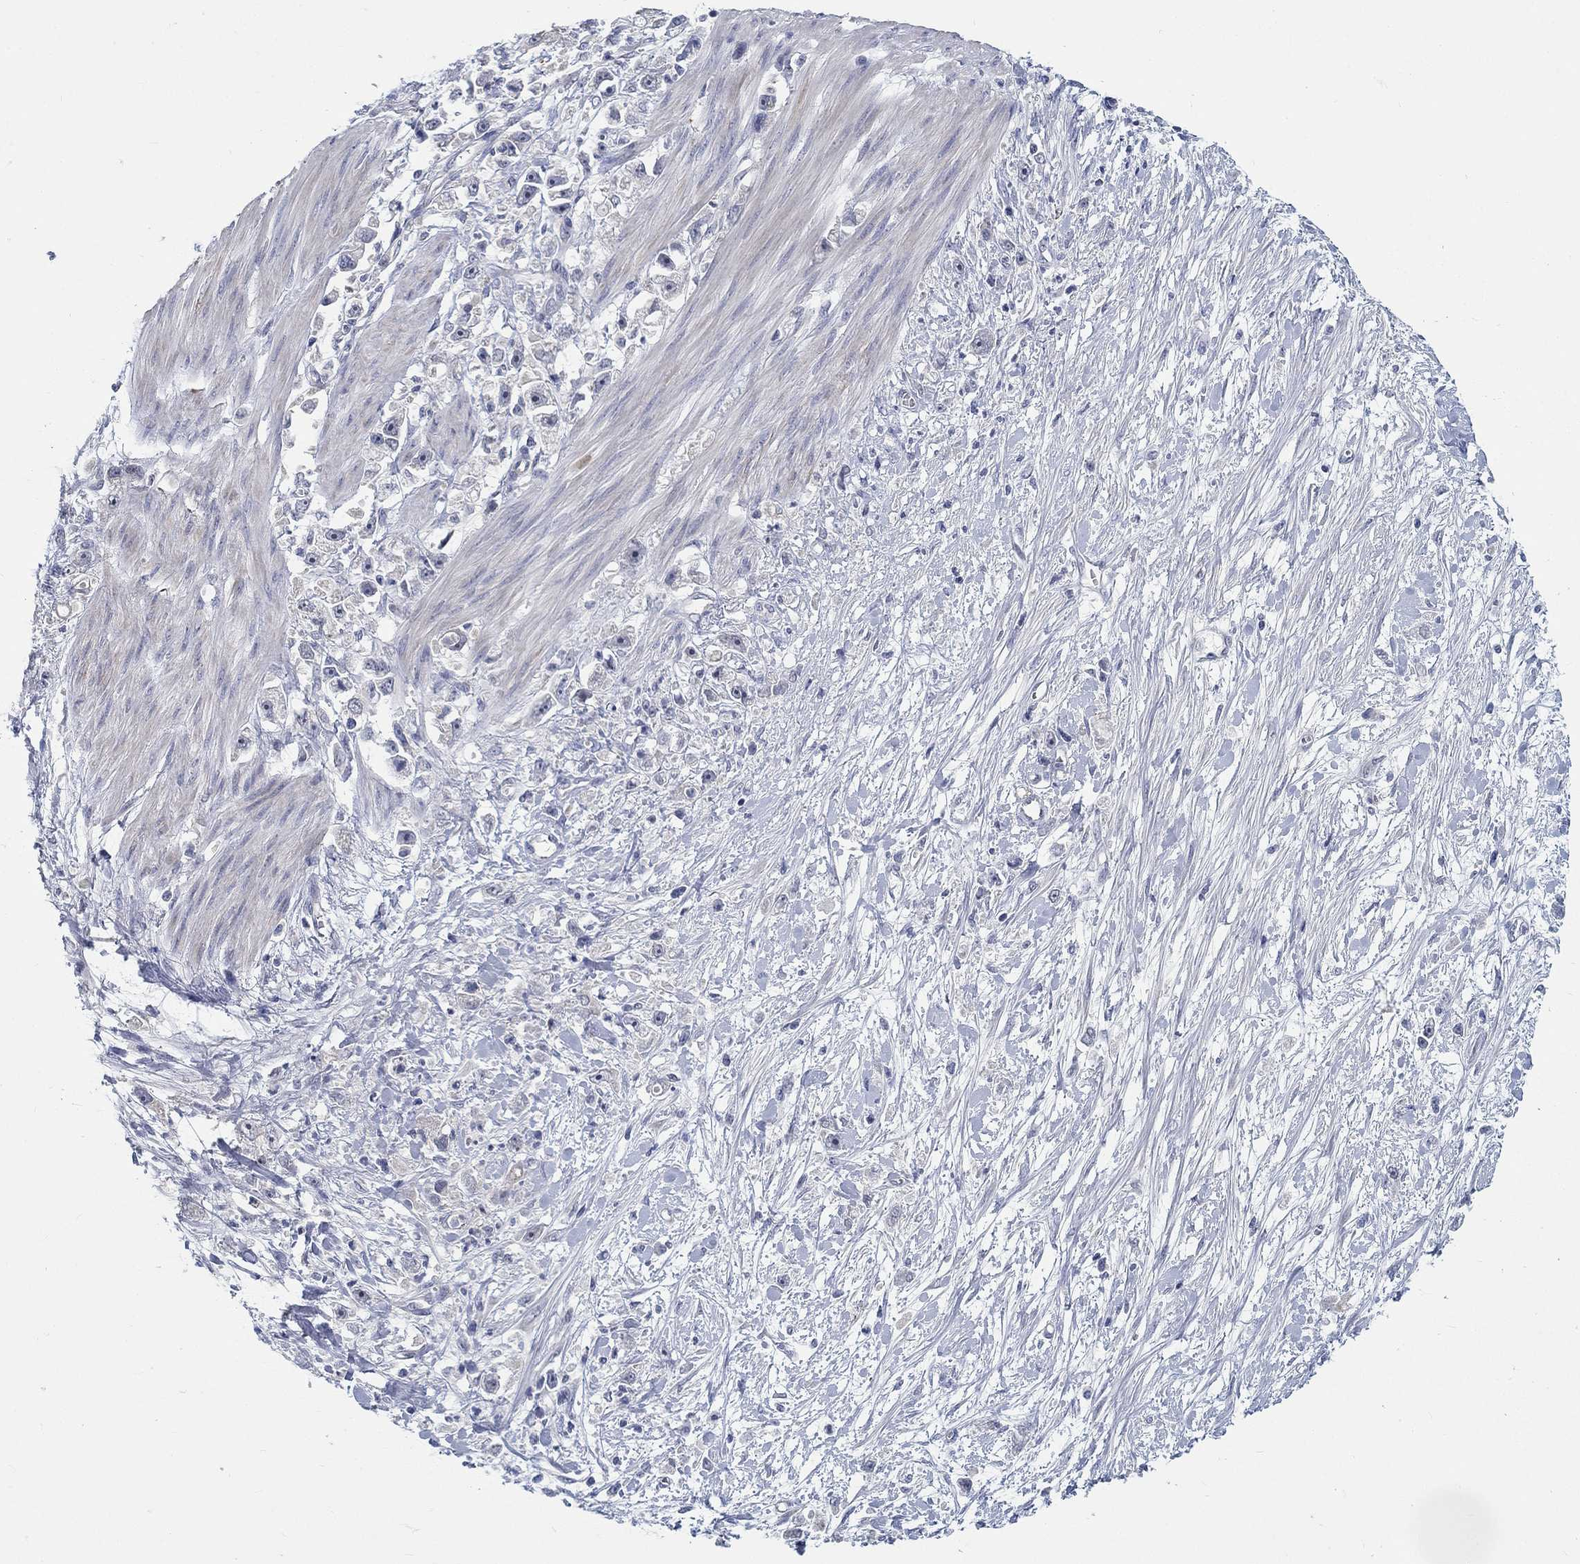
{"staining": {"intensity": "negative", "quantity": "none", "location": "none"}, "tissue": "stomach cancer", "cell_type": "Tumor cells", "image_type": "cancer", "snomed": [{"axis": "morphology", "description": "Adenocarcinoma, NOS"}, {"axis": "topography", "description": "Stomach"}], "caption": "Stomach cancer stained for a protein using IHC shows no staining tumor cells.", "gene": "SMIM18", "patient": {"sex": "female", "age": 59}}